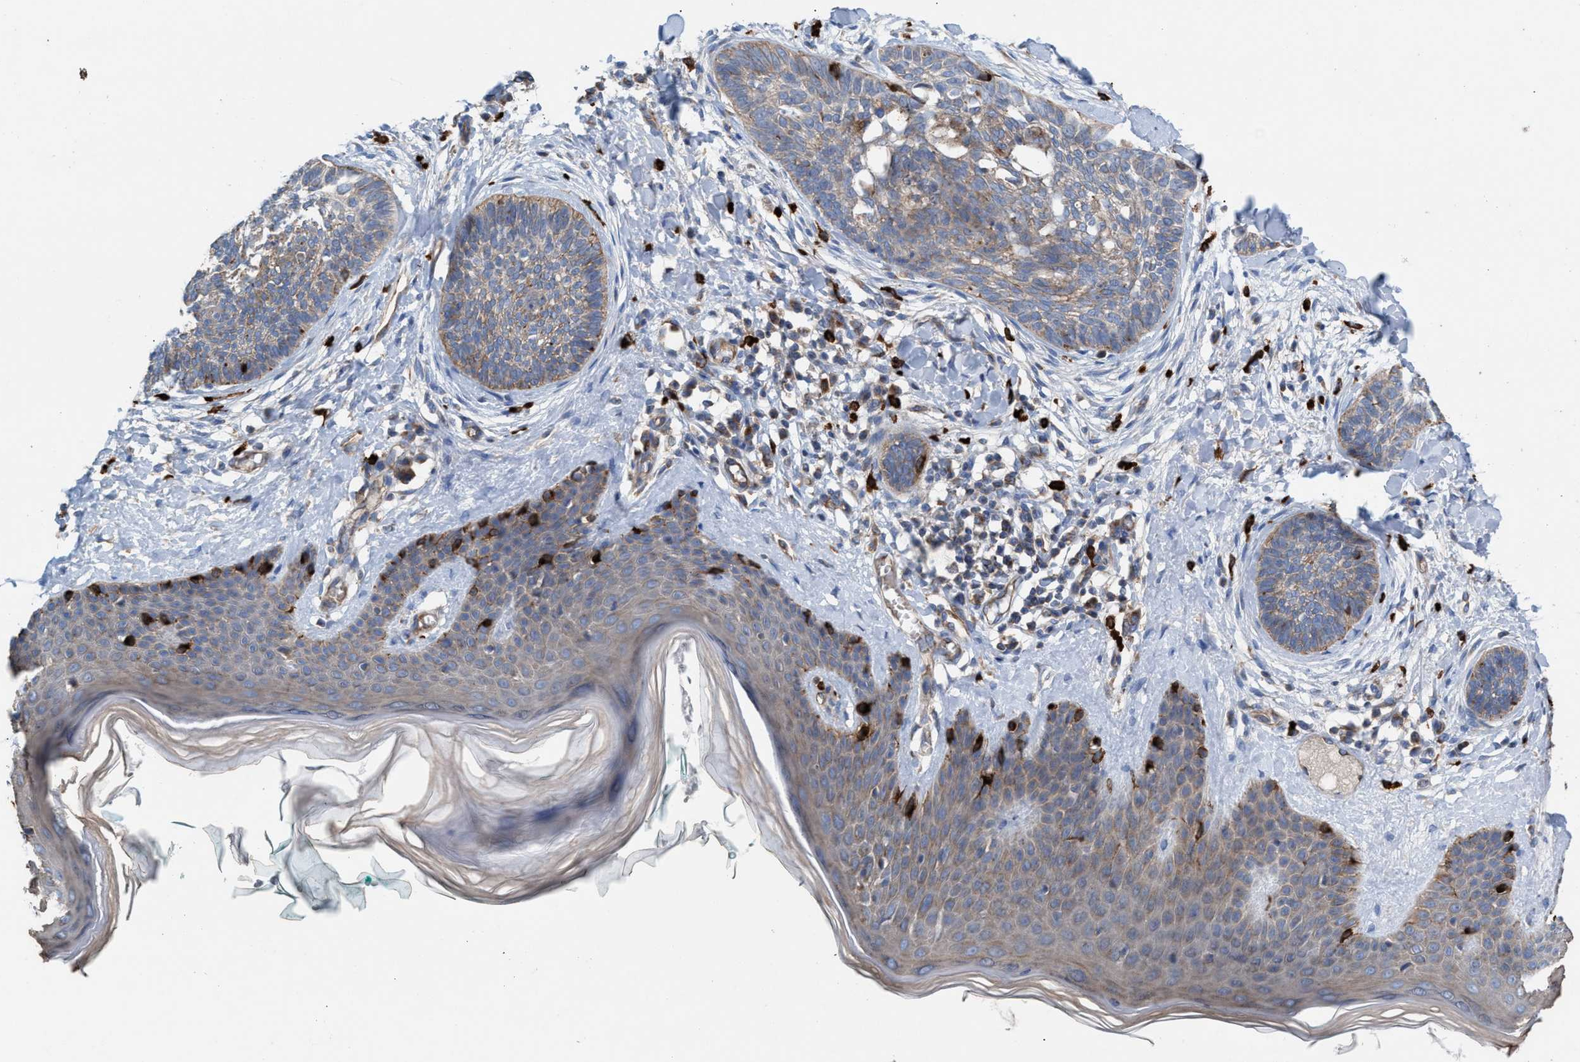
{"staining": {"intensity": "weak", "quantity": ">75%", "location": "cytoplasmic/membranous"}, "tissue": "skin cancer", "cell_type": "Tumor cells", "image_type": "cancer", "snomed": [{"axis": "morphology", "description": "Basal cell carcinoma"}, {"axis": "topography", "description": "Skin"}], "caption": "A brown stain highlights weak cytoplasmic/membranous positivity of a protein in human skin cancer tumor cells.", "gene": "NYAP1", "patient": {"sex": "female", "age": 59}}